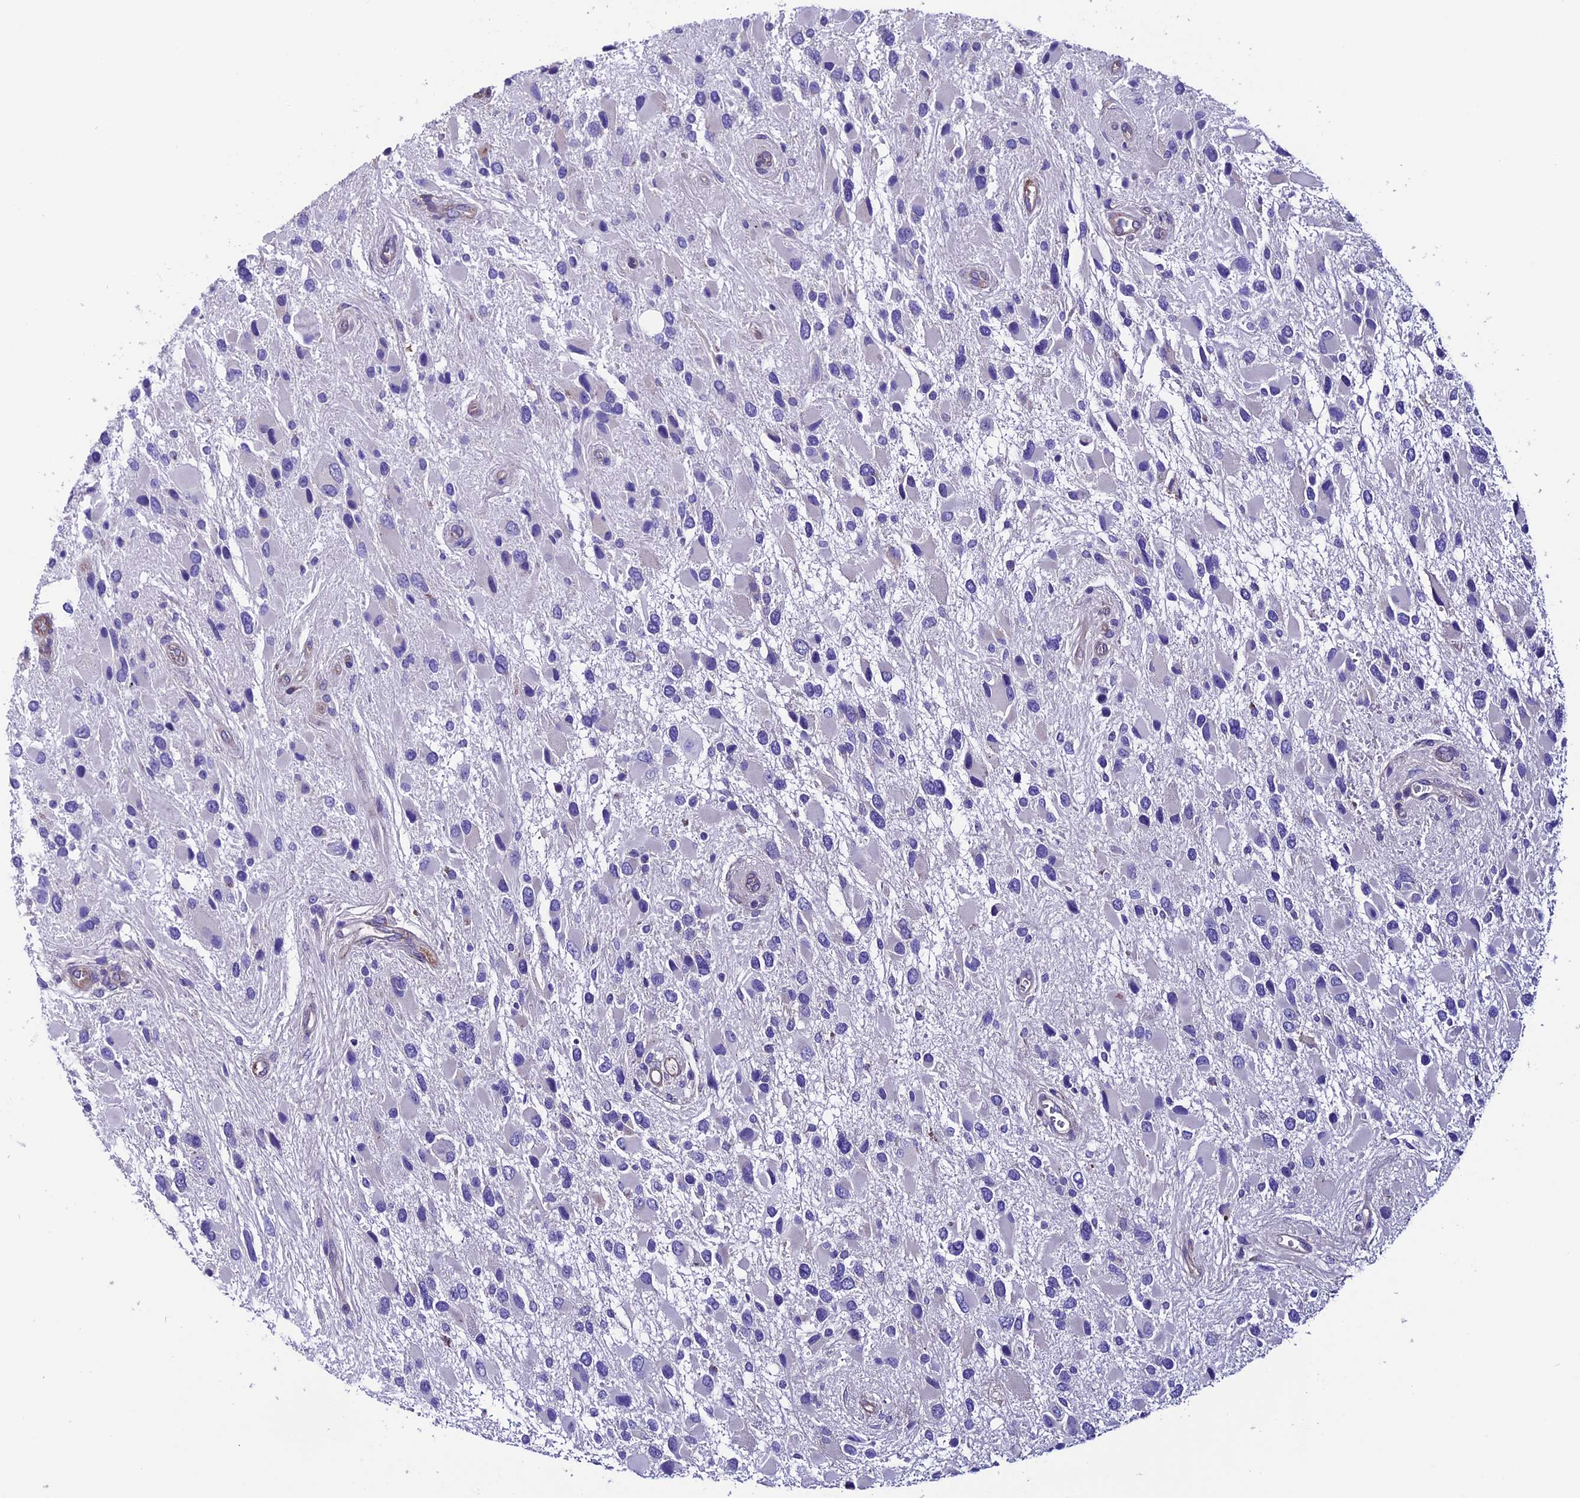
{"staining": {"intensity": "negative", "quantity": "none", "location": "none"}, "tissue": "glioma", "cell_type": "Tumor cells", "image_type": "cancer", "snomed": [{"axis": "morphology", "description": "Glioma, malignant, High grade"}, {"axis": "topography", "description": "Brain"}], "caption": "This is a histopathology image of immunohistochemistry staining of glioma, which shows no staining in tumor cells. The staining was performed using DAB (3,3'-diaminobenzidine) to visualize the protein expression in brown, while the nuclei were stained in blue with hematoxylin (Magnification: 20x).", "gene": "TMEM171", "patient": {"sex": "male", "age": 53}}